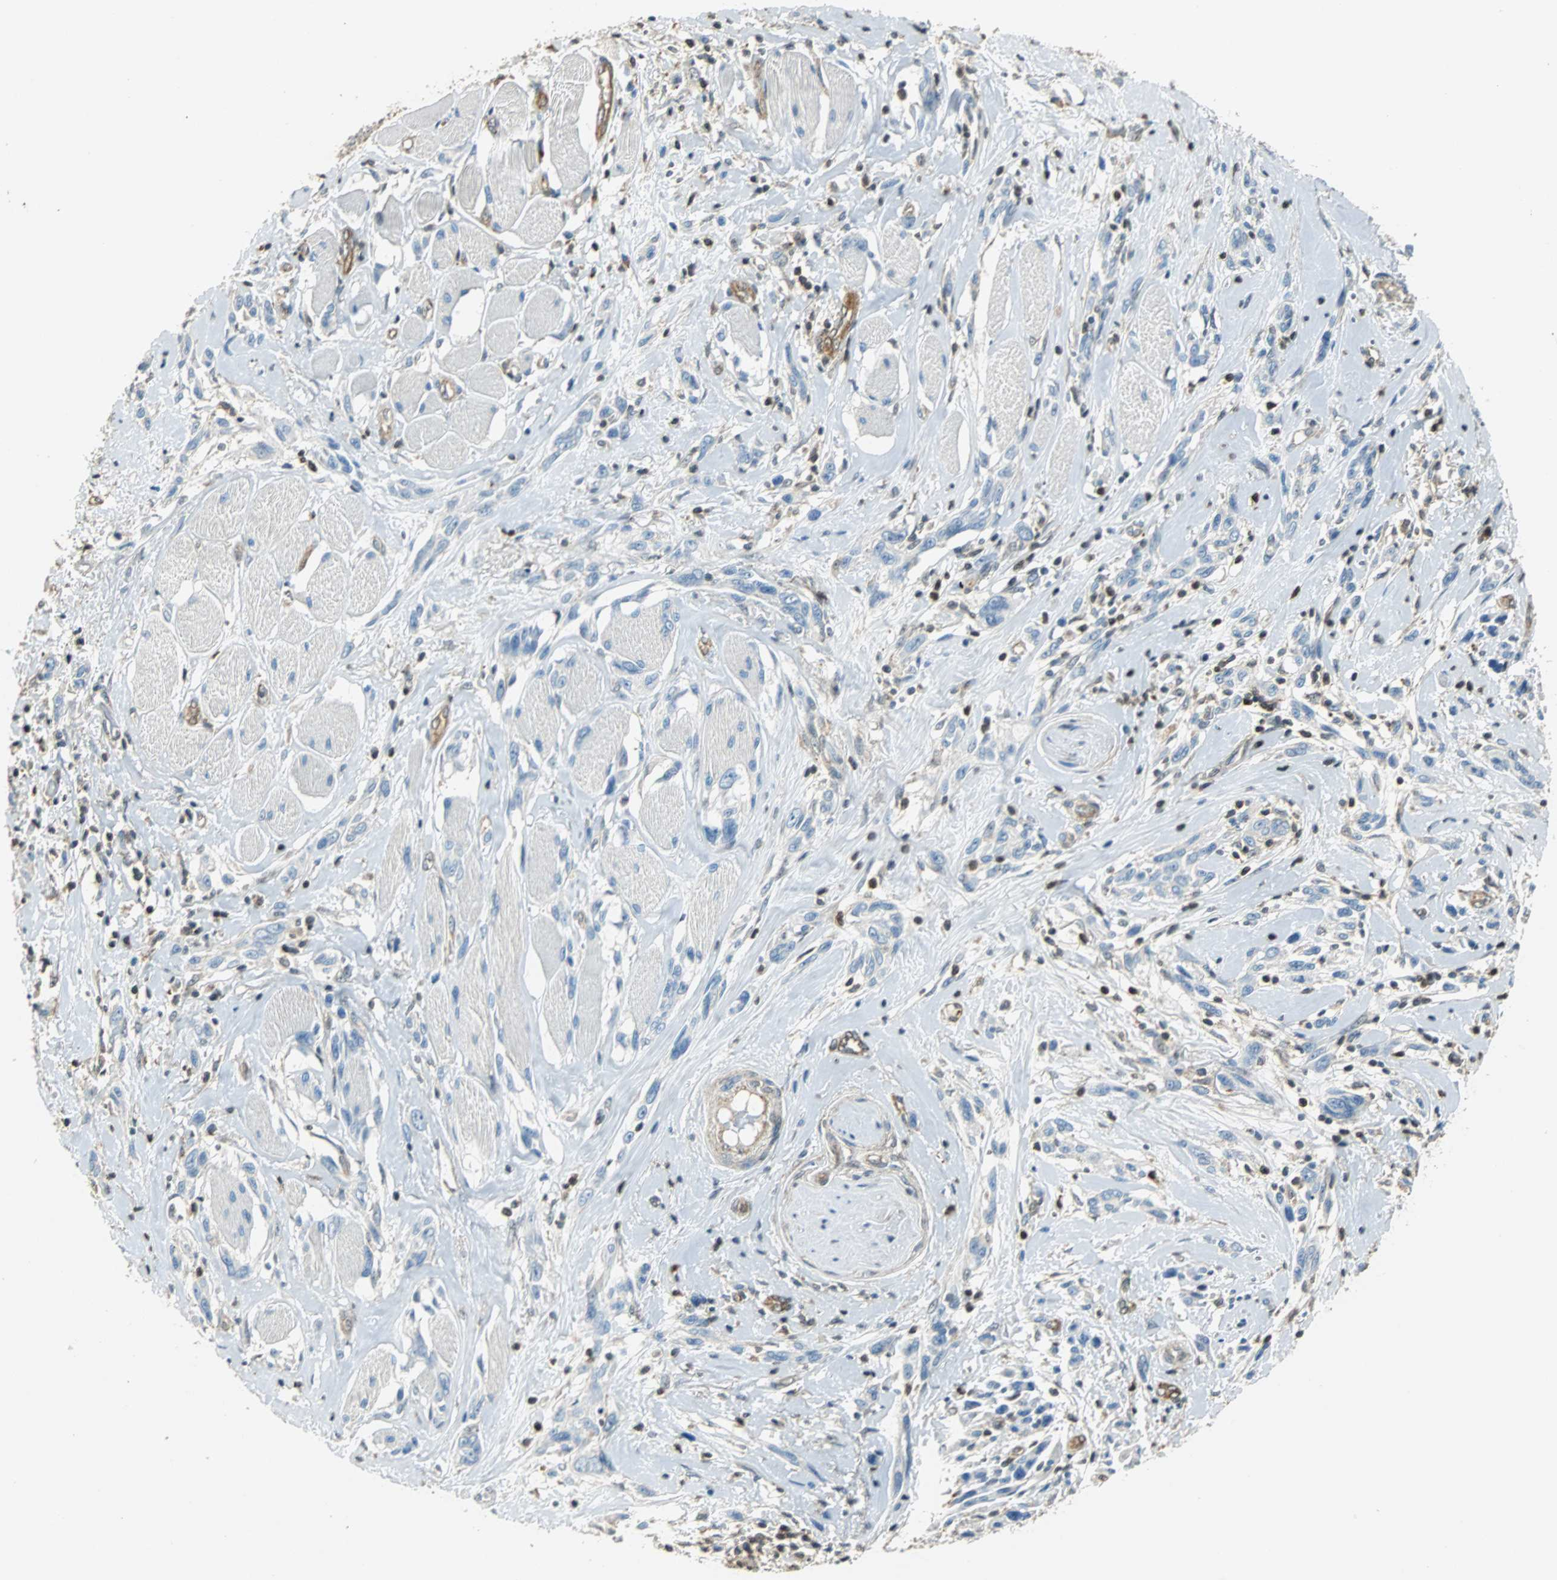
{"staining": {"intensity": "negative", "quantity": "none", "location": "none"}, "tissue": "melanoma", "cell_type": "Tumor cells", "image_type": "cancer", "snomed": [{"axis": "morphology", "description": "Malignant melanoma, NOS"}, {"axis": "topography", "description": "Skin"}], "caption": "High power microscopy micrograph of an IHC image of melanoma, revealing no significant expression in tumor cells. The staining is performed using DAB (3,3'-diaminobenzidine) brown chromogen with nuclei counter-stained in using hematoxylin.", "gene": "GSDMD", "patient": {"sex": "male", "age": 91}}